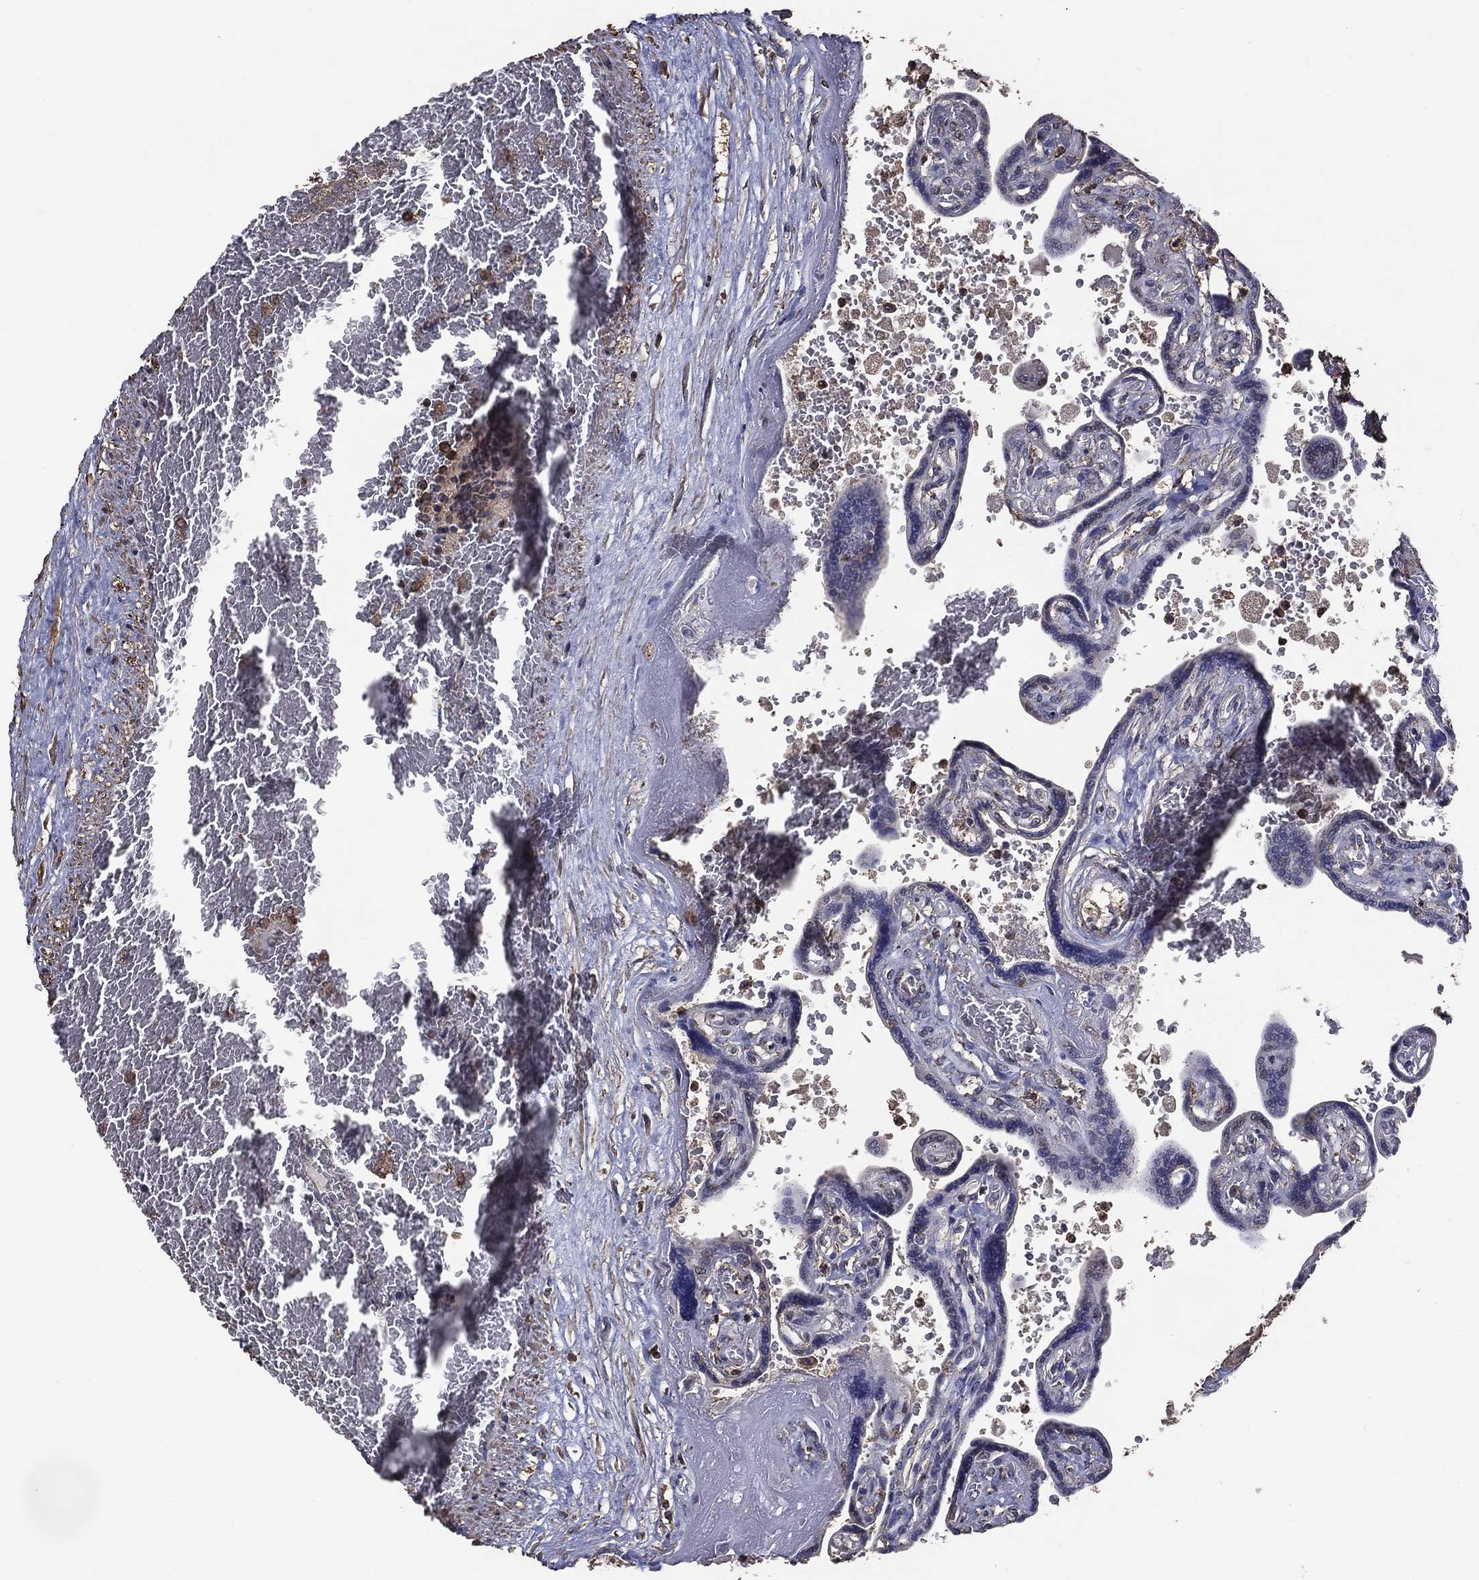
{"staining": {"intensity": "weak", "quantity": ">75%", "location": "cytoplasmic/membranous"}, "tissue": "placenta", "cell_type": "Decidual cells", "image_type": "normal", "snomed": [{"axis": "morphology", "description": "Normal tissue, NOS"}, {"axis": "topography", "description": "Placenta"}], "caption": "Decidual cells display weak cytoplasmic/membranous expression in approximately >75% of cells in normal placenta. The protein is shown in brown color, while the nuclei are stained blue.", "gene": "GPR183", "patient": {"sex": "female", "age": 32}}